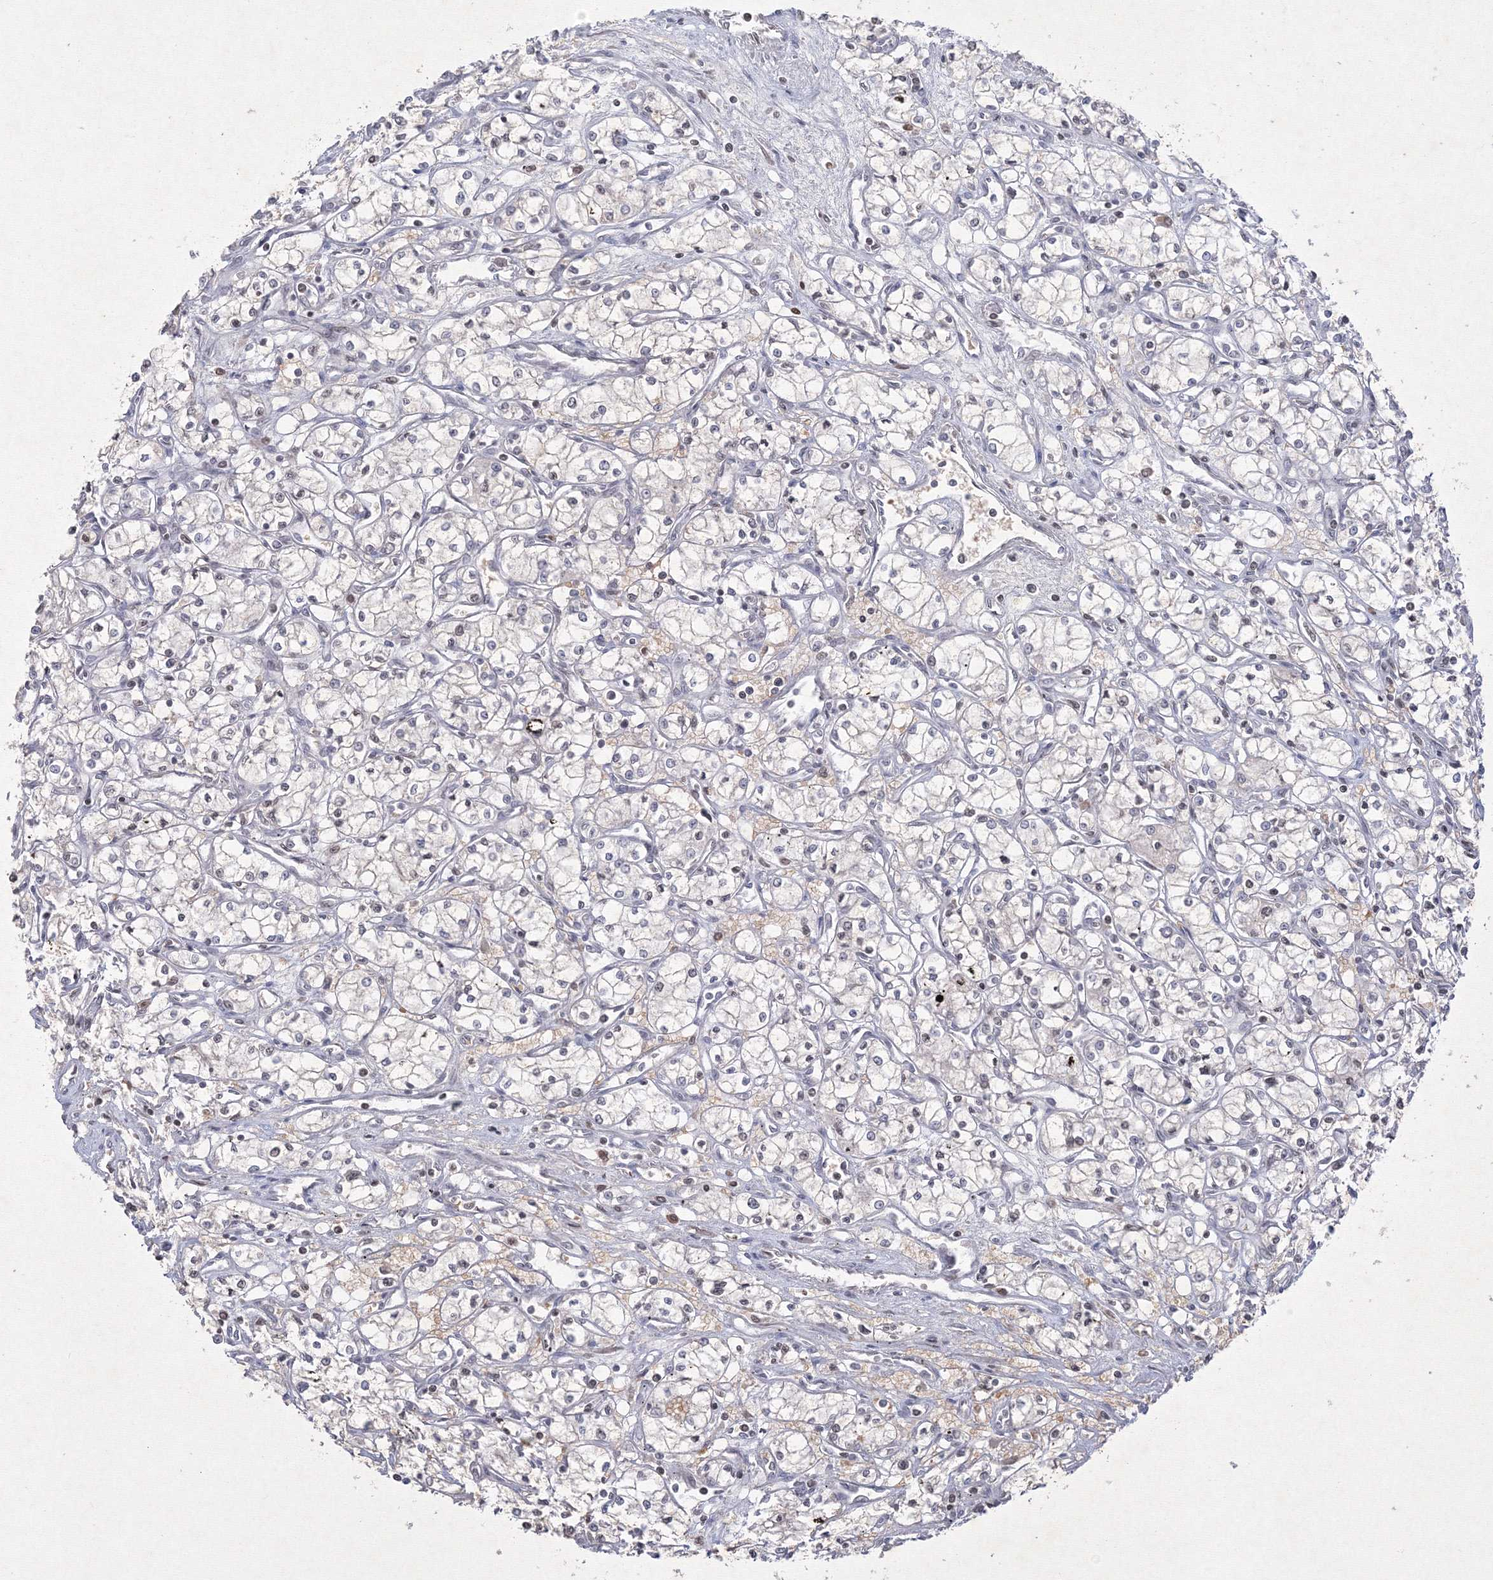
{"staining": {"intensity": "negative", "quantity": "none", "location": "none"}, "tissue": "renal cancer", "cell_type": "Tumor cells", "image_type": "cancer", "snomed": [{"axis": "morphology", "description": "Adenocarcinoma, NOS"}, {"axis": "topography", "description": "Kidney"}], "caption": "Protein analysis of renal adenocarcinoma exhibits no significant expression in tumor cells. The staining is performed using DAB (3,3'-diaminobenzidine) brown chromogen with nuclei counter-stained in using hematoxylin.", "gene": "NXPE3", "patient": {"sex": "male", "age": 59}}